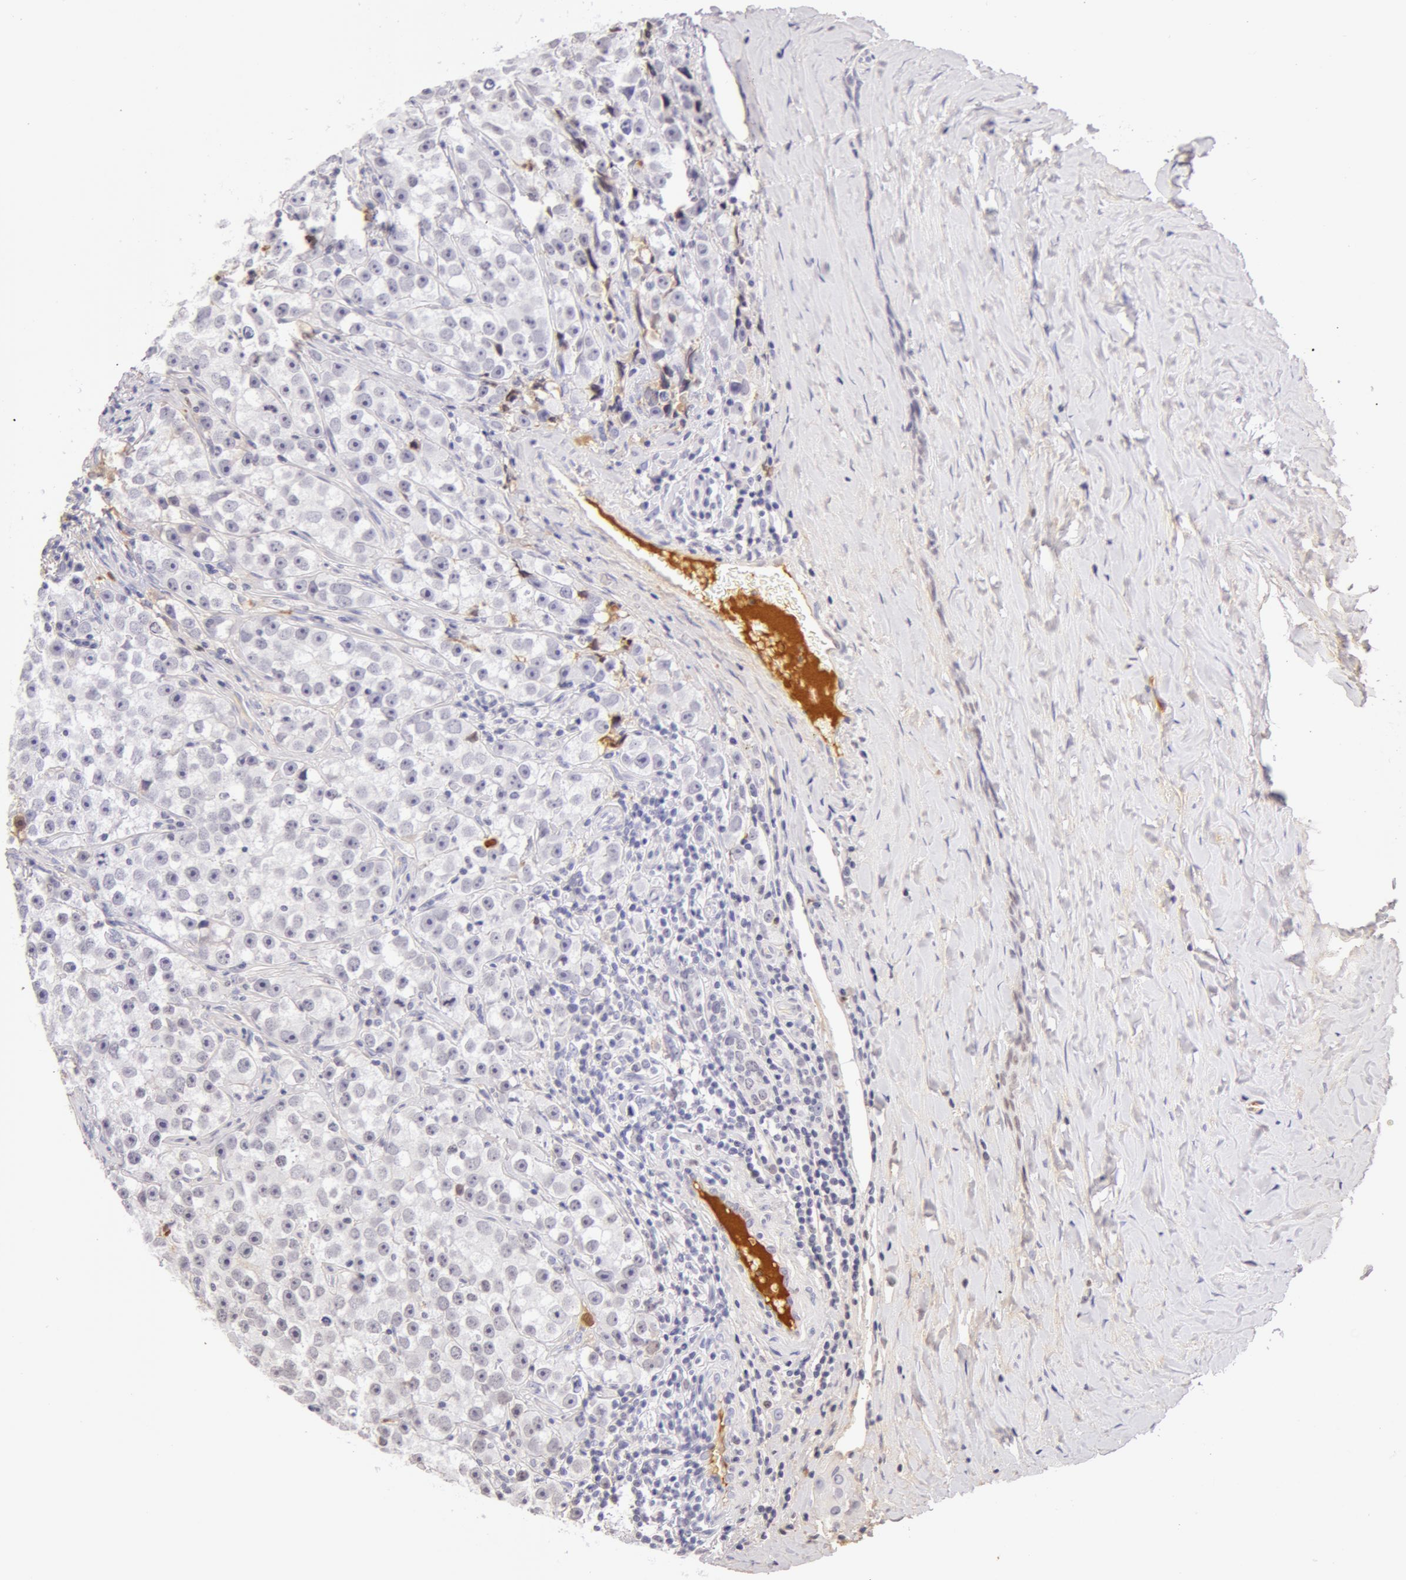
{"staining": {"intensity": "weak", "quantity": "<25%", "location": "cytoplasmic/membranous,nuclear"}, "tissue": "testis cancer", "cell_type": "Tumor cells", "image_type": "cancer", "snomed": [{"axis": "morphology", "description": "Seminoma, NOS"}, {"axis": "topography", "description": "Testis"}], "caption": "Micrograph shows no protein positivity in tumor cells of testis cancer (seminoma) tissue.", "gene": "AHSG", "patient": {"sex": "male", "age": 32}}